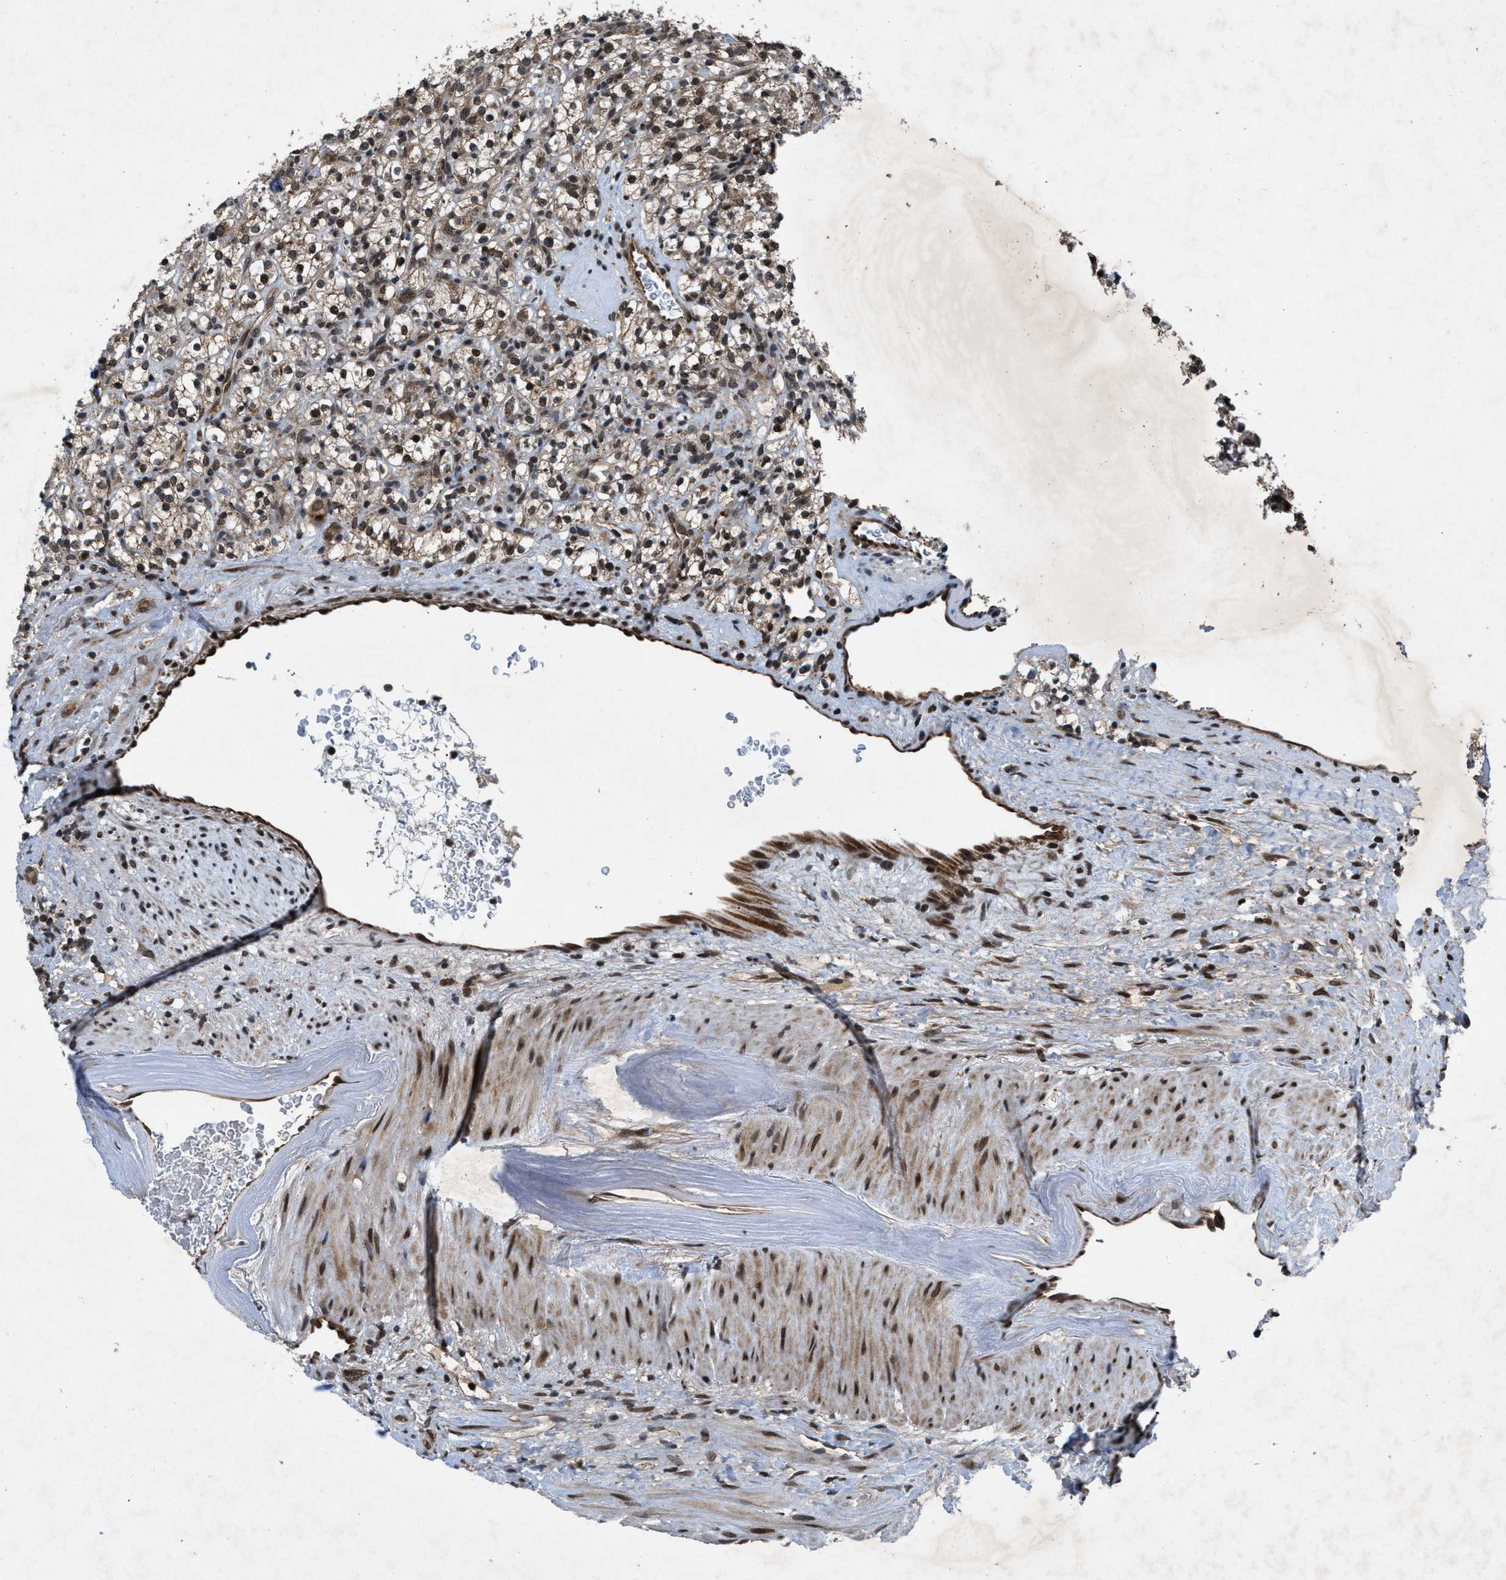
{"staining": {"intensity": "moderate", "quantity": ">75%", "location": "cytoplasmic/membranous,nuclear"}, "tissue": "renal cancer", "cell_type": "Tumor cells", "image_type": "cancer", "snomed": [{"axis": "morphology", "description": "Normal tissue, NOS"}, {"axis": "morphology", "description": "Adenocarcinoma, NOS"}, {"axis": "topography", "description": "Kidney"}], "caption": "Adenocarcinoma (renal) stained with a brown dye demonstrates moderate cytoplasmic/membranous and nuclear positive positivity in about >75% of tumor cells.", "gene": "ZNHIT1", "patient": {"sex": "female", "age": 72}}